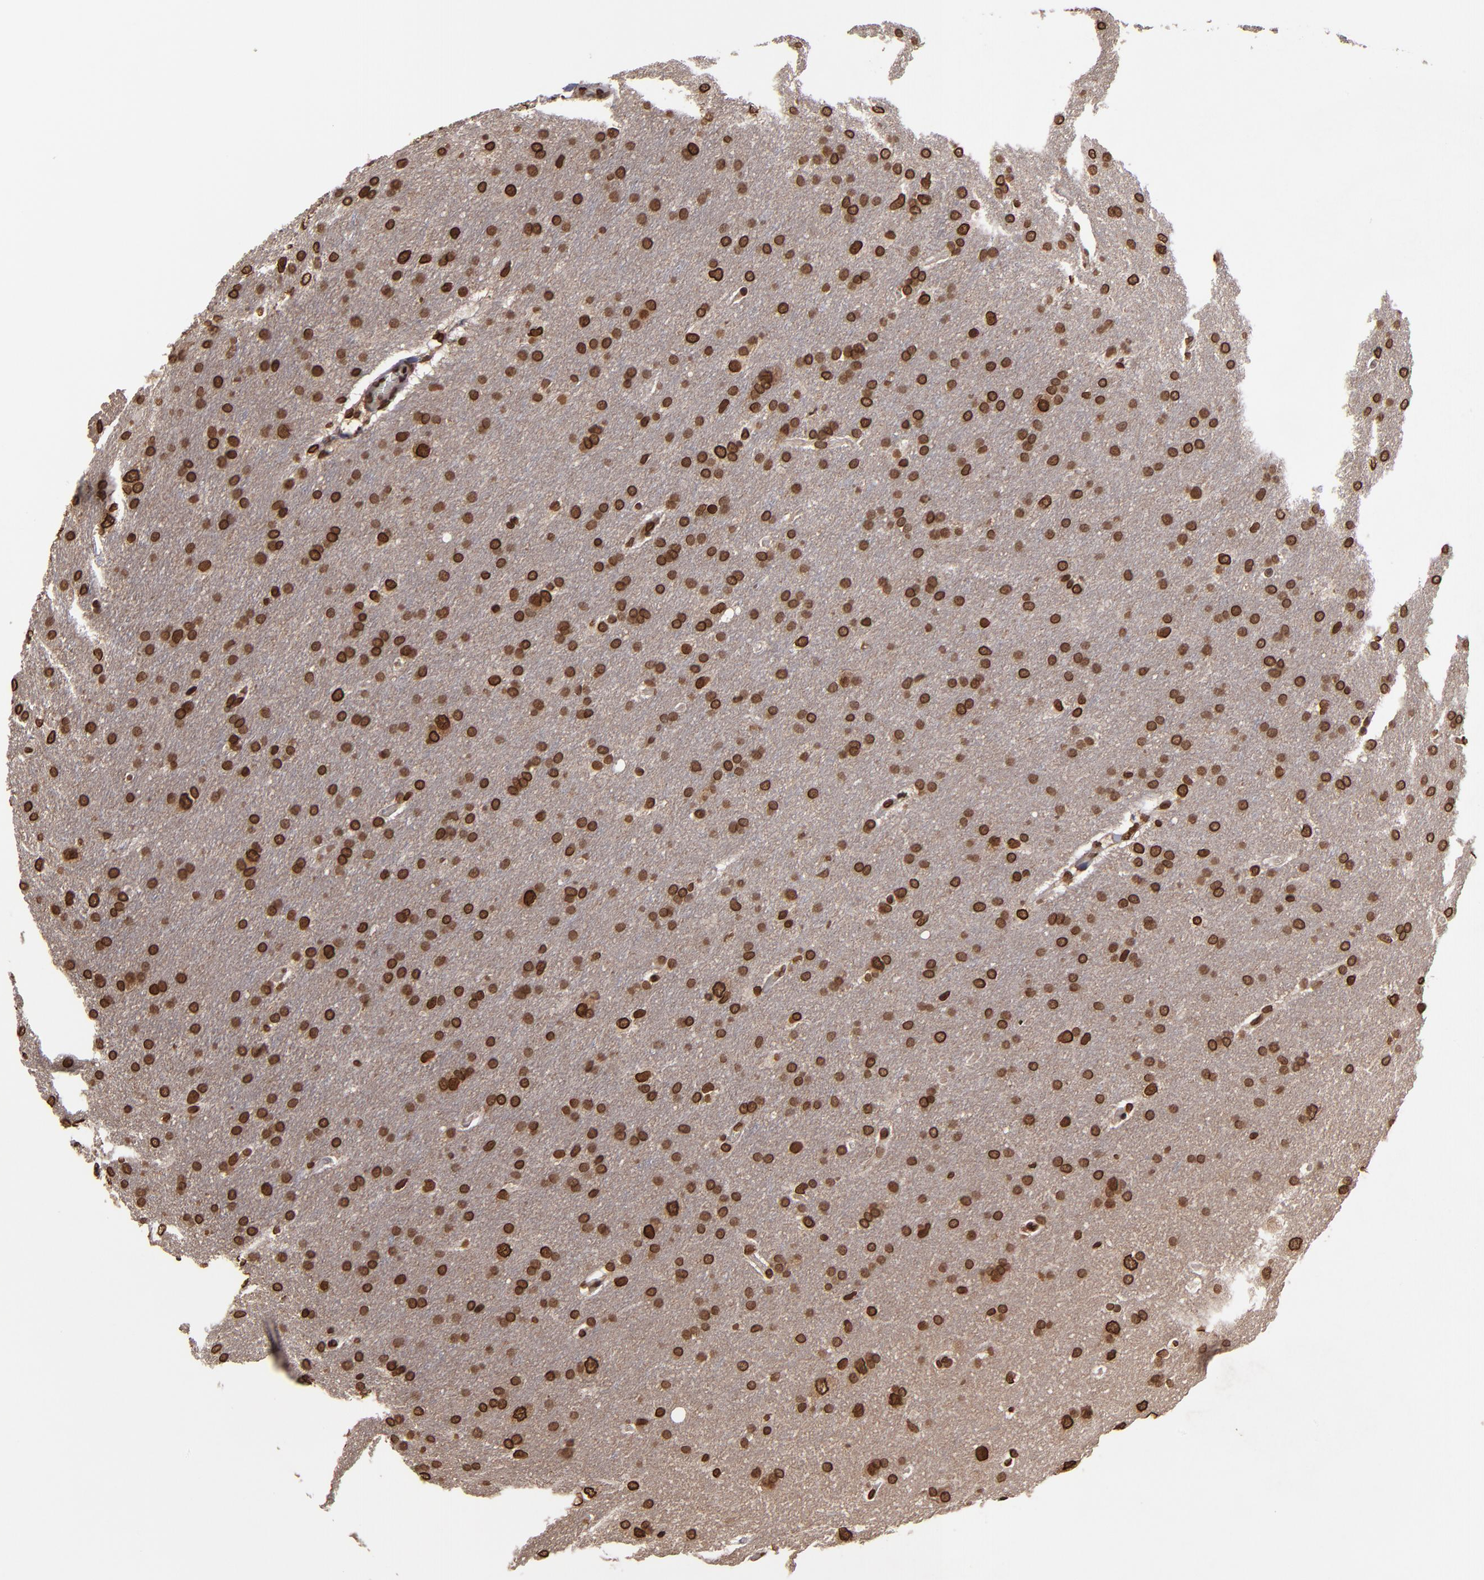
{"staining": {"intensity": "moderate", "quantity": ">75%", "location": "nuclear"}, "tissue": "glioma", "cell_type": "Tumor cells", "image_type": "cancer", "snomed": [{"axis": "morphology", "description": "Glioma, malignant, Low grade"}, {"axis": "topography", "description": "Brain"}], "caption": "This photomicrograph demonstrates IHC staining of glioma, with medium moderate nuclear positivity in about >75% of tumor cells.", "gene": "AKT1", "patient": {"sex": "female", "age": 32}}